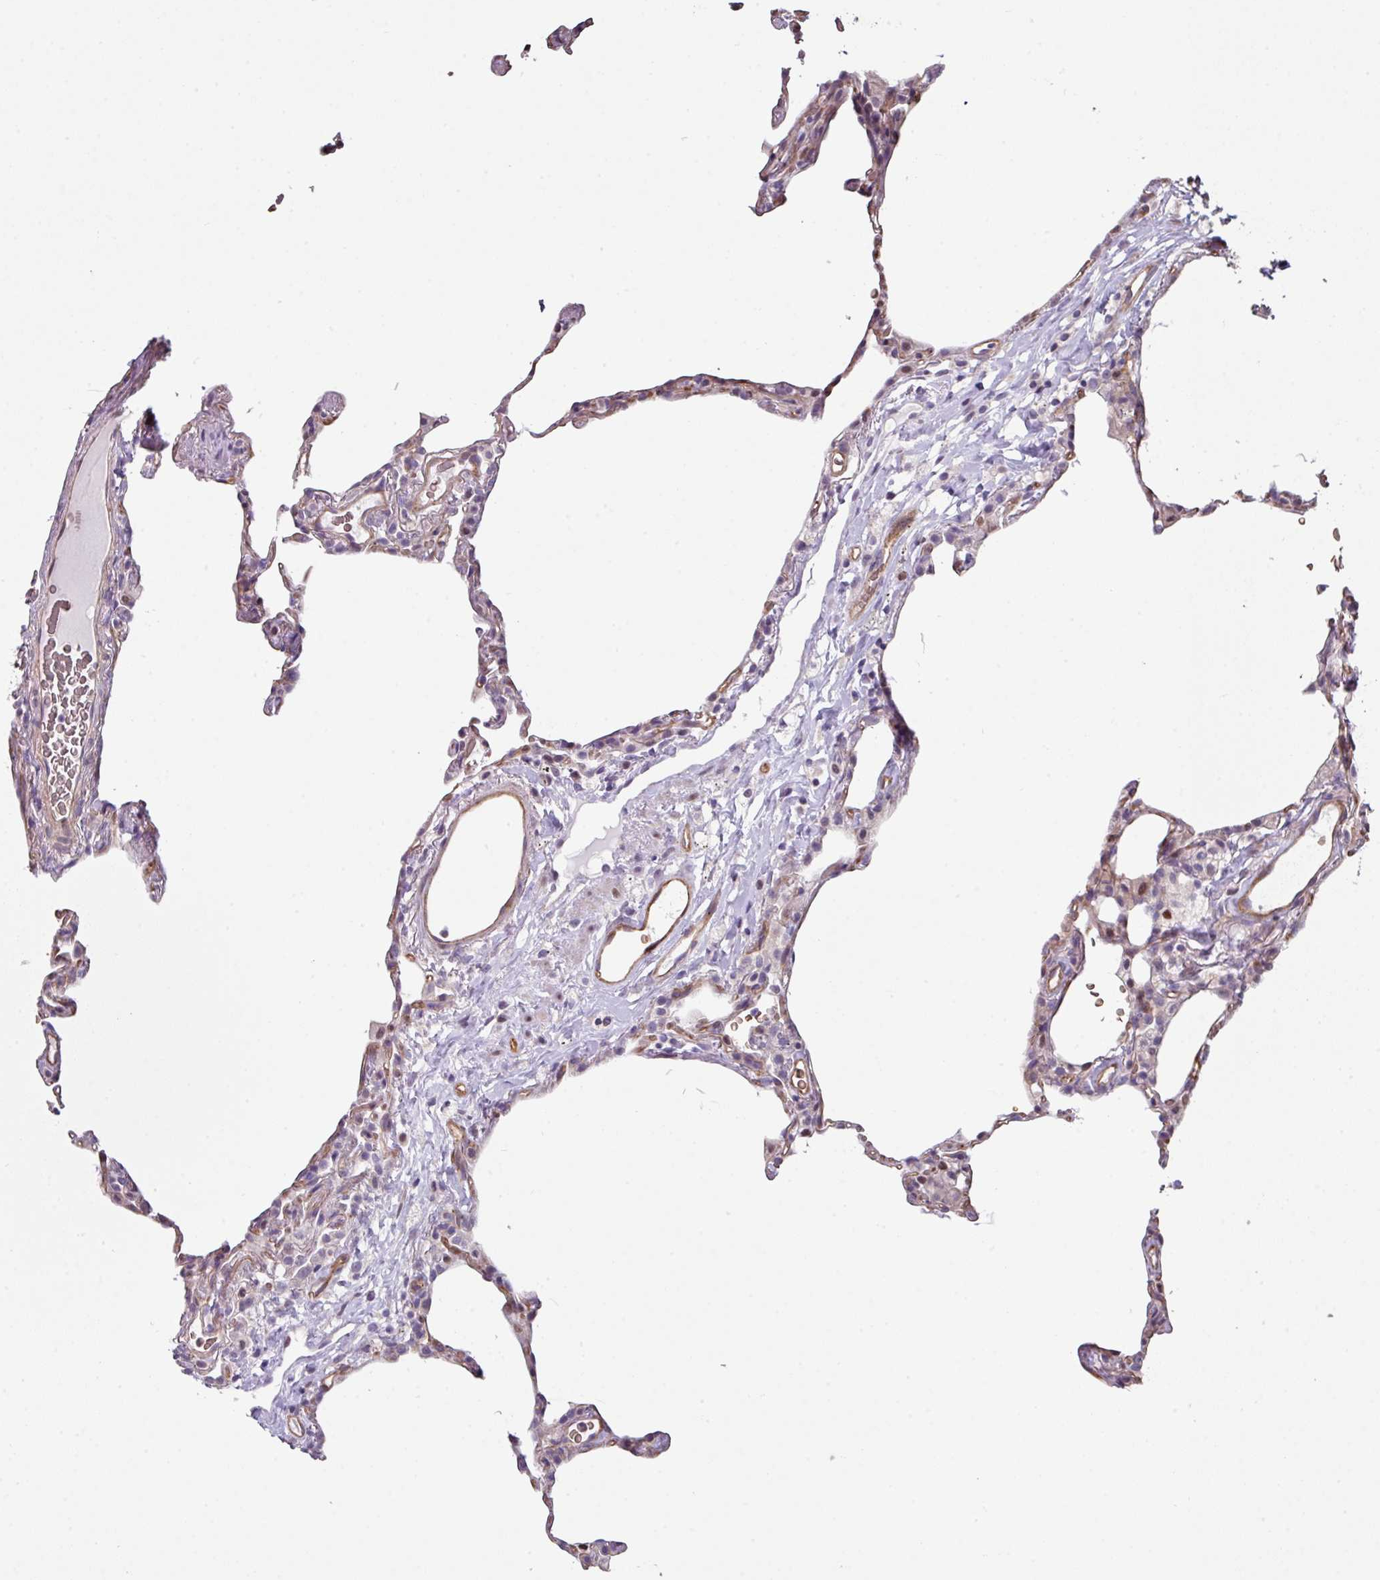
{"staining": {"intensity": "negative", "quantity": "none", "location": "none"}, "tissue": "lung", "cell_type": "Alveolar cells", "image_type": "normal", "snomed": [{"axis": "morphology", "description": "Normal tissue, NOS"}, {"axis": "topography", "description": "Lung"}], "caption": "DAB (3,3'-diaminobenzidine) immunohistochemical staining of benign lung reveals no significant staining in alveolar cells. (Immunohistochemistry (ihc), brightfield microscopy, high magnification).", "gene": "ANO9", "patient": {"sex": "female", "age": 57}}